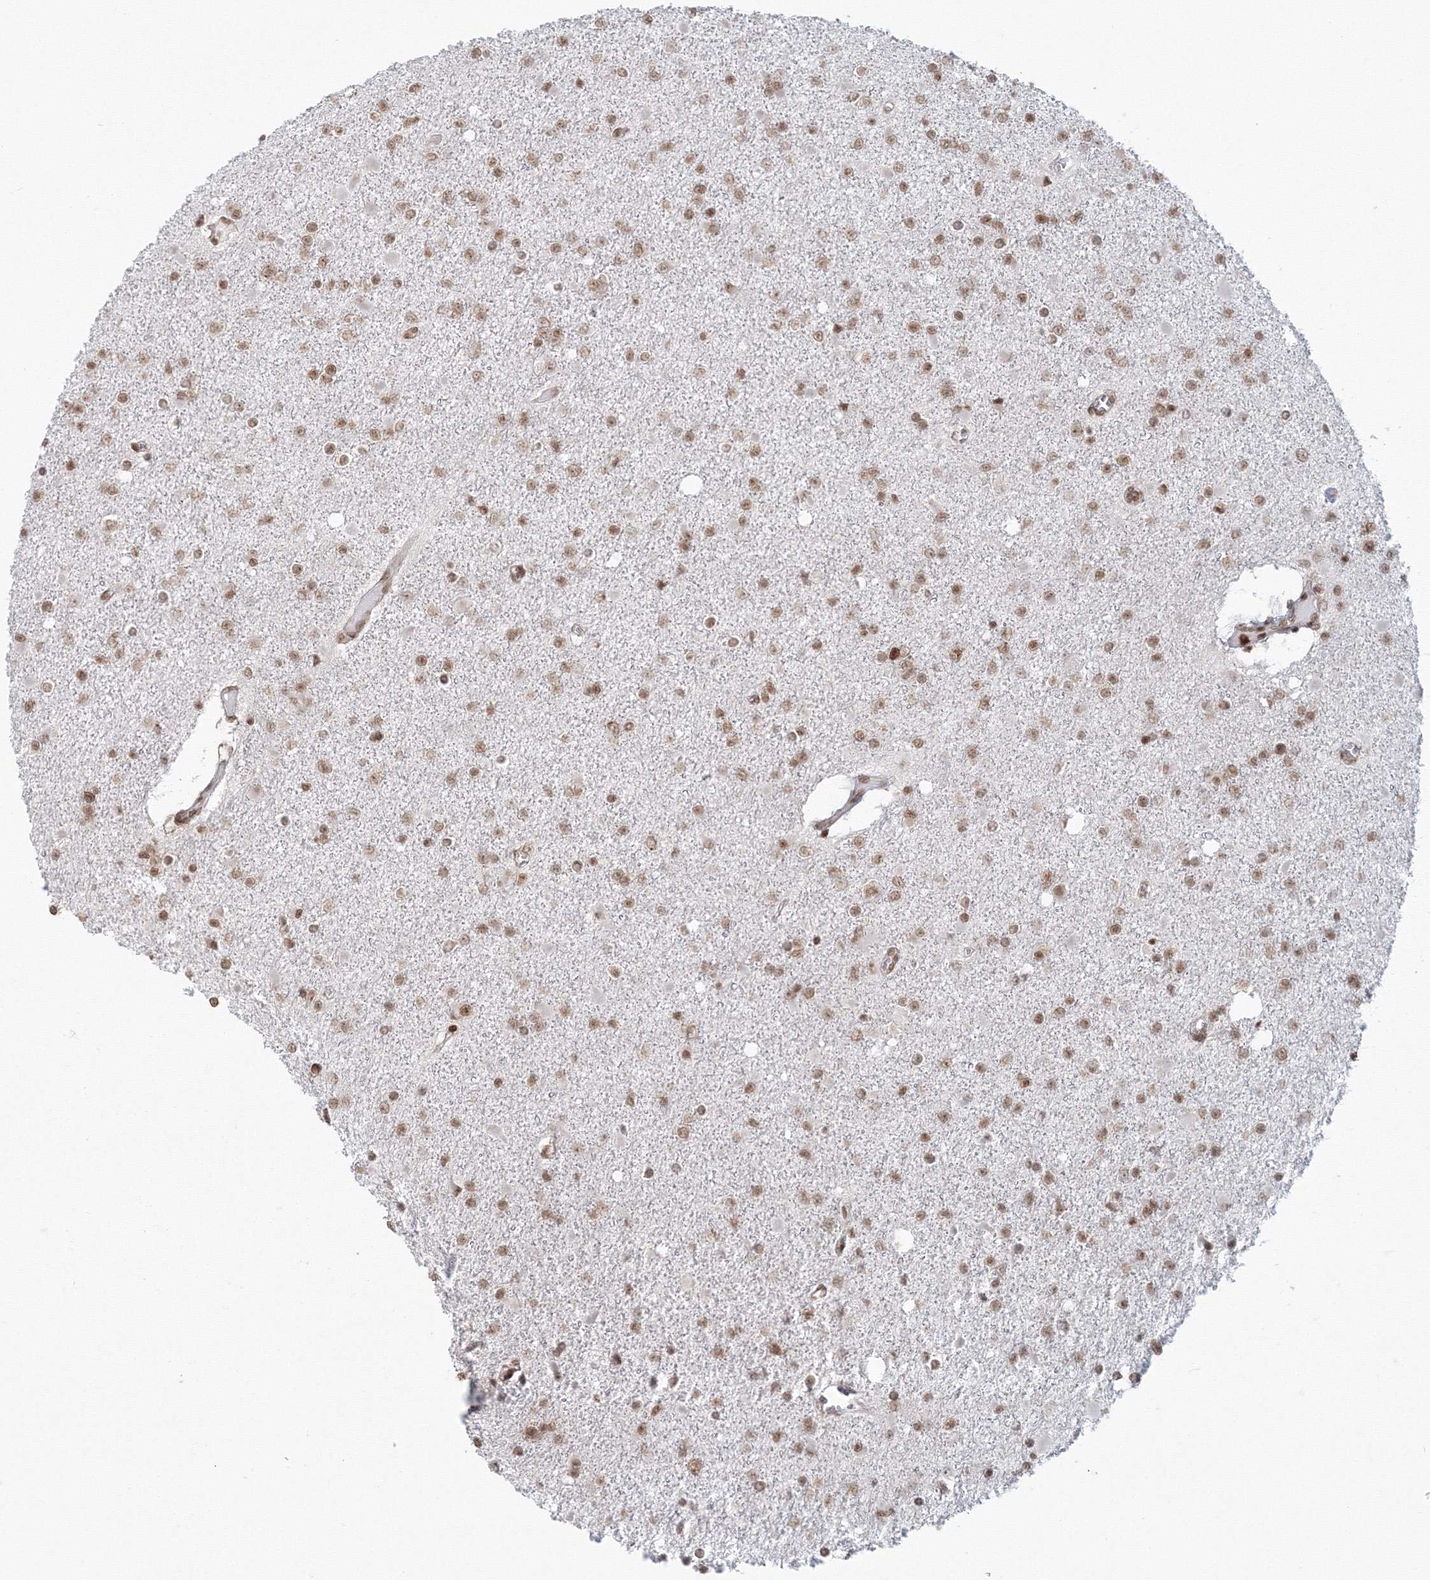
{"staining": {"intensity": "moderate", "quantity": ">75%", "location": "nuclear"}, "tissue": "glioma", "cell_type": "Tumor cells", "image_type": "cancer", "snomed": [{"axis": "morphology", "description": "Glioma, malignant, Low grade"}, {"axis": "topography", "description": "Brain"}], "caption": "A brown stain shows moderate nuclear staining of a protein in human malignant low-grade glioma tumor cells. (Brightfield microscopy of DAB IHC at high magnification).", "gene": "KIF20A", "patient": {"sex": "female", "age": 22}}